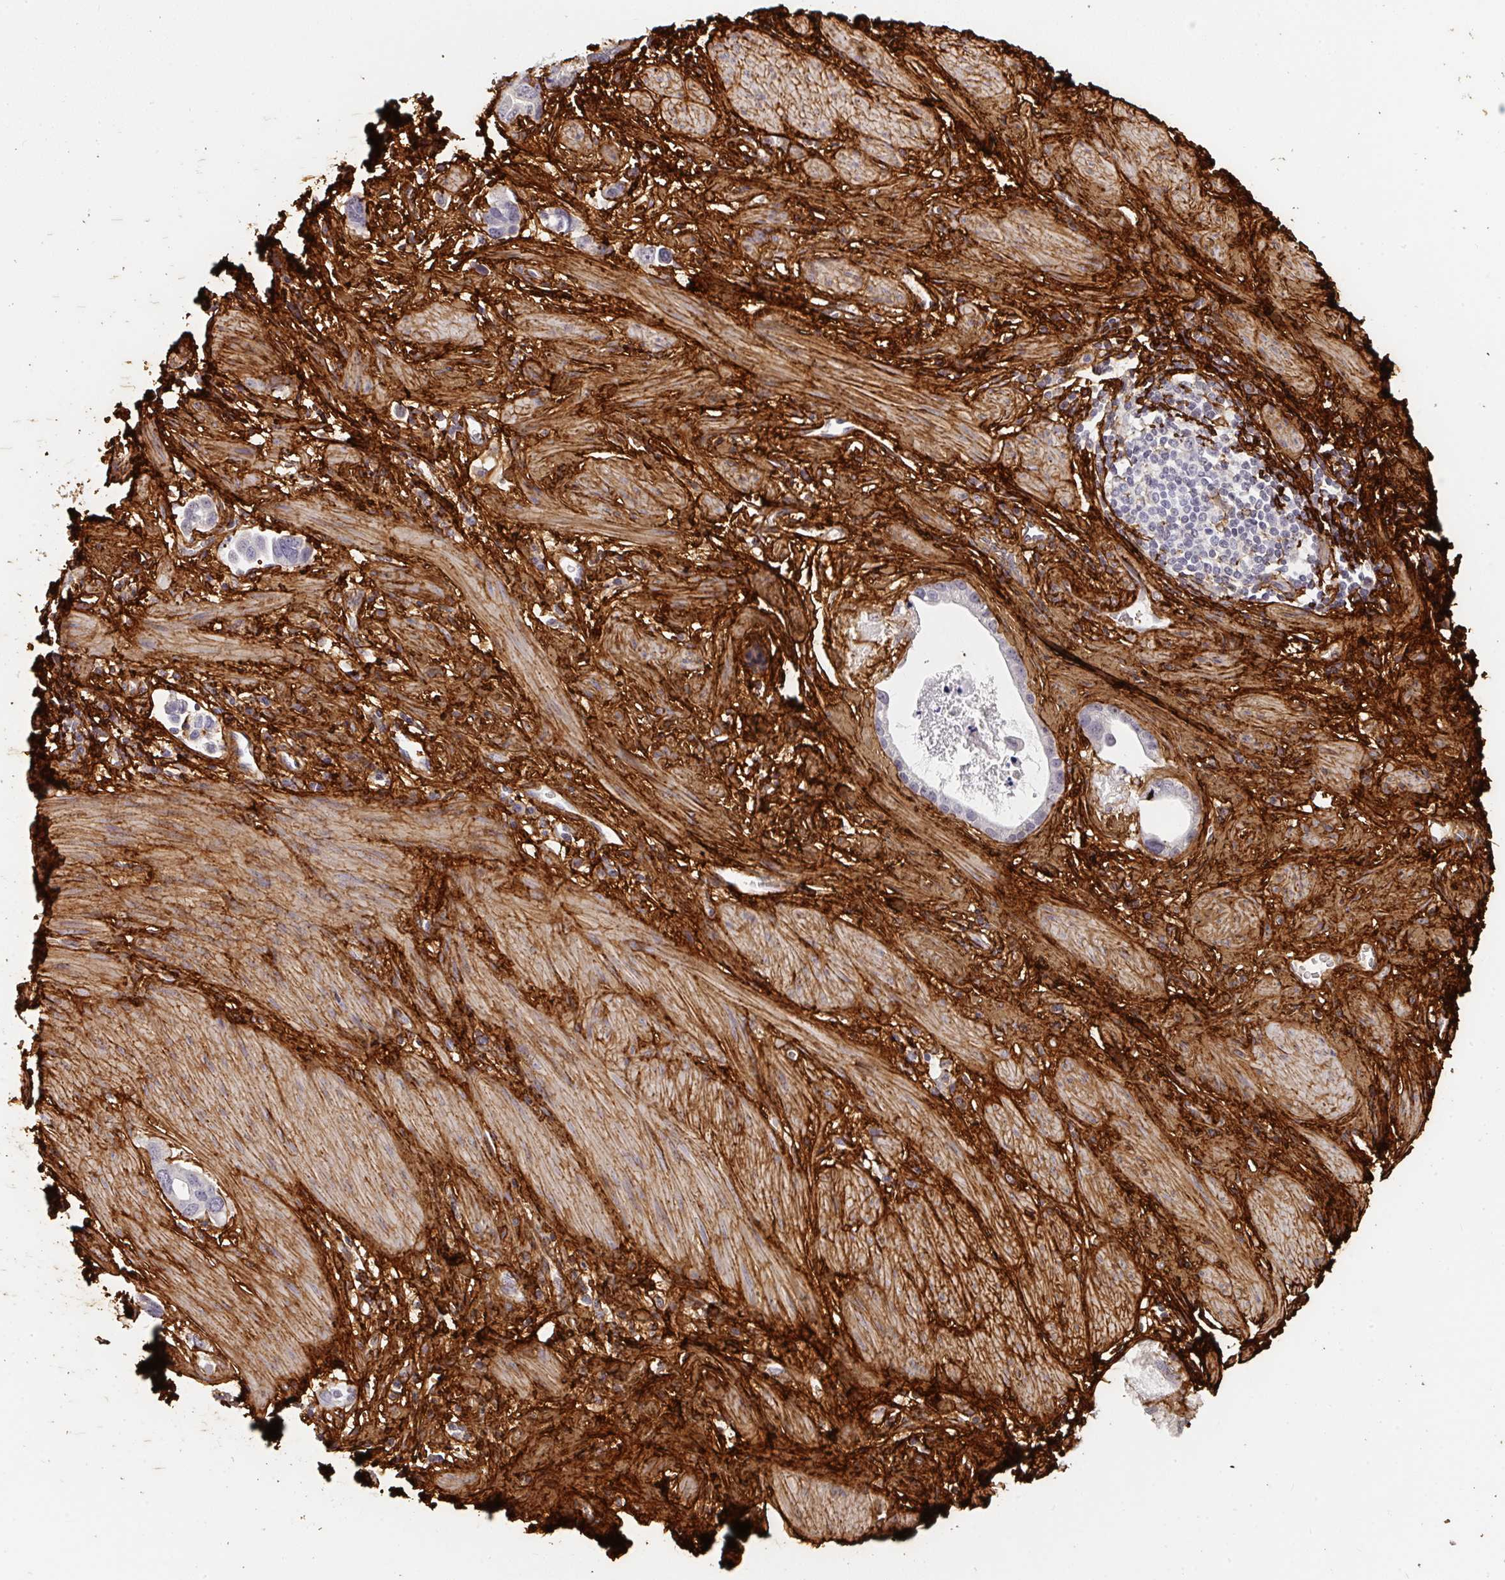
{"staining": {"intensity": "negative", "quantity": "none", "location": "none"}, "tissue": "stomach cancer", "cell_type": "Tumor cells", "image_type": "cancer", "snomed": [{"axis": "morphology", "description": "Adenocarcinoma, NOS"}, {"axis": "topography", "description": "Stomach, lower"}], "caption": "Stomach cancer stained for a protein using immunohistochemistry (IHC) reveals no staining tumor cells.", "gene": "COL3A1", "patient": {"sex": "female", "age": 93}}